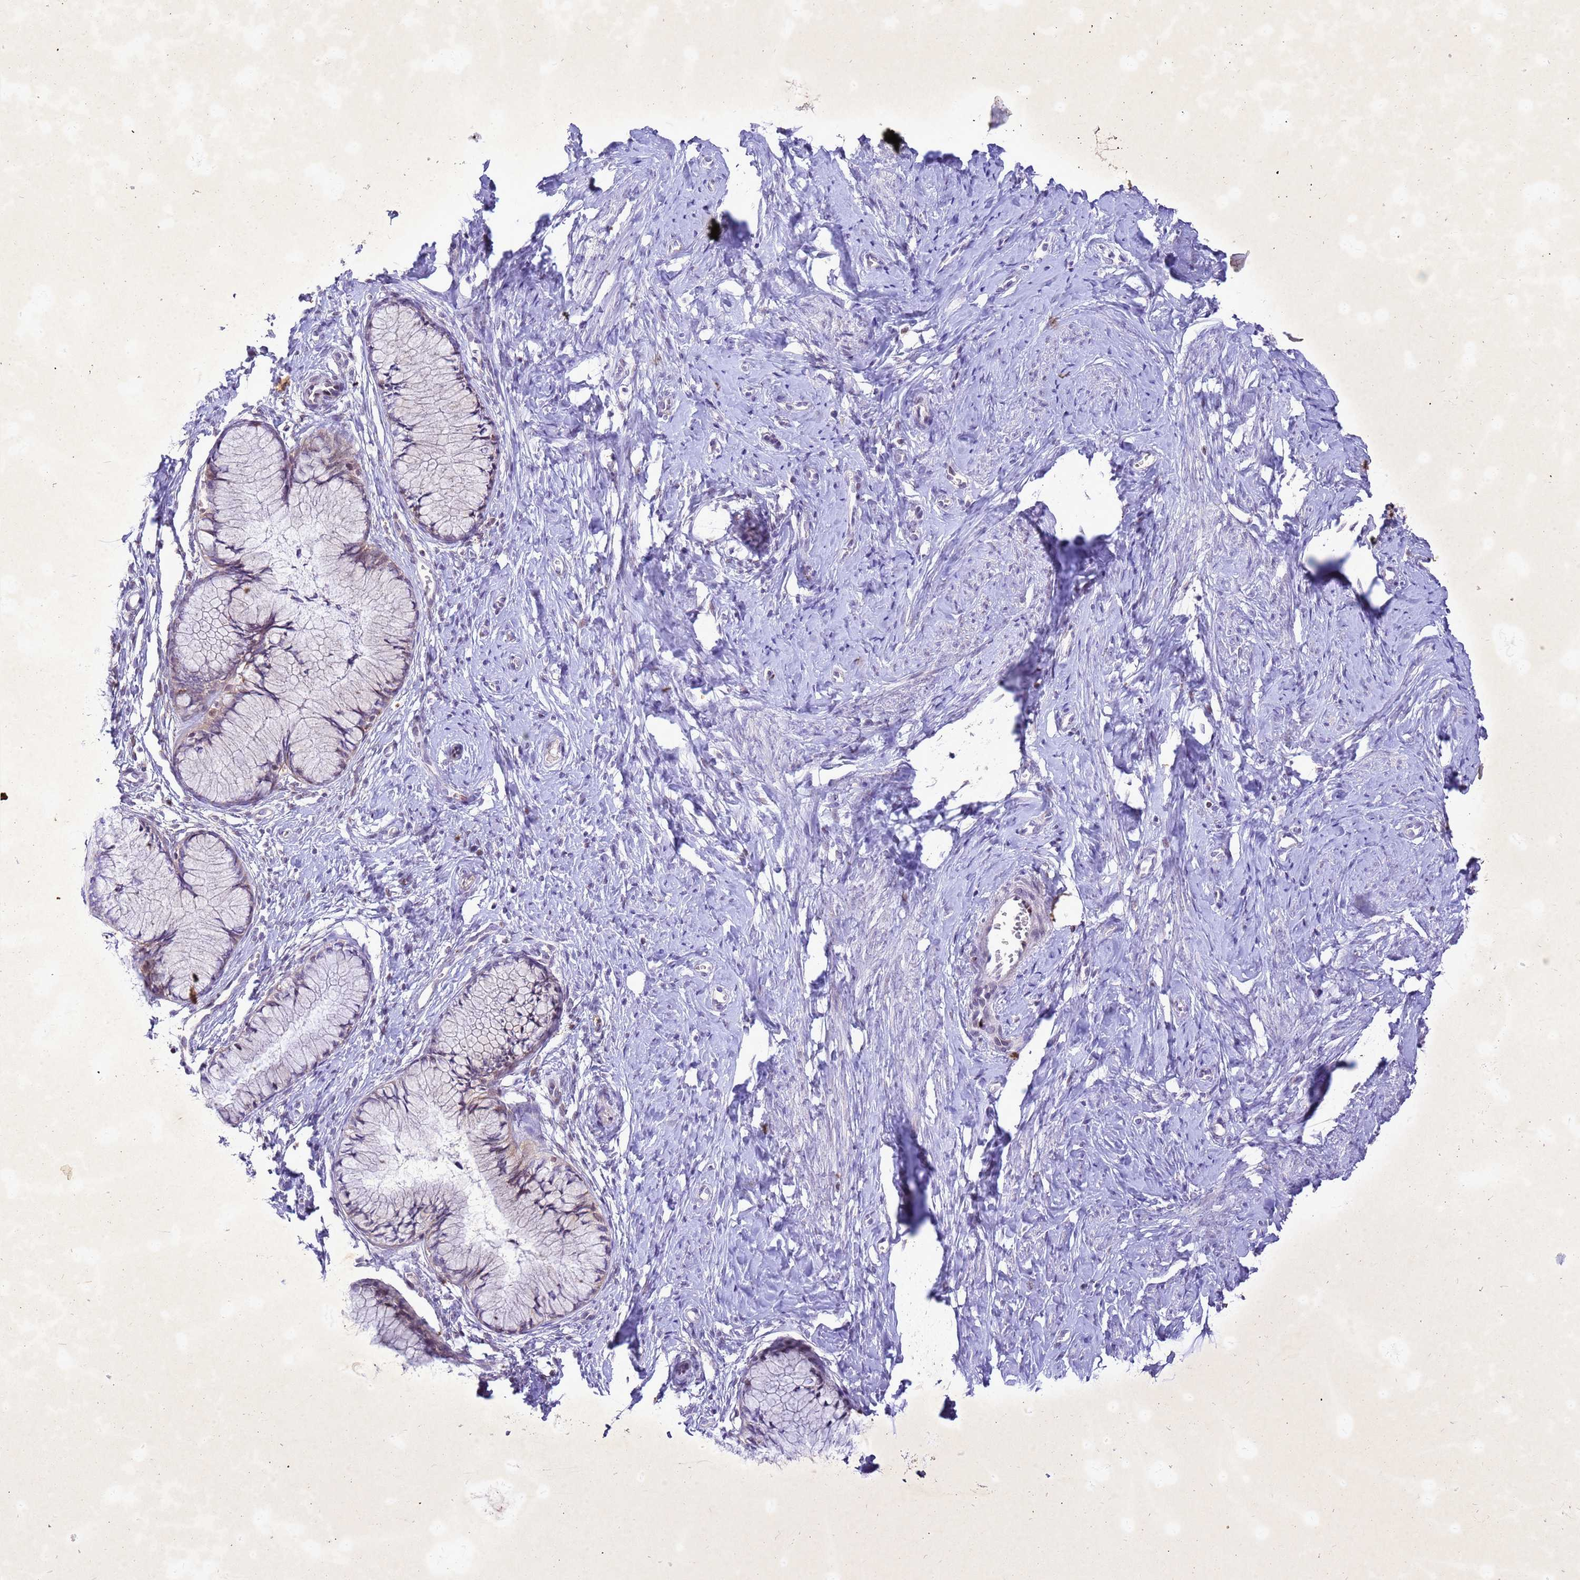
{"staining": {"intensity": "moderate", "quantity": "25%-75%", "location": "cytoplasmic/membranous,nuclear"}, "tissue": "cervix", "cell_type": "Glandular cells", "image_type": "normal", "snomed": [{"axis": "morphology", "description": "Normal tissue, NOS"}, {"axis": "topography", "description": "Cervix"}], "caption": "High-power microscopy captured an immunohistochemistry image of normal cervix, revealing moderate cytoplasmic/membranous,nuclear expression in approximately 25%-75% of glandular cells. The staining is performed using DAB (3,3'-diaminobenzidine) brown chromogen to label protein expression. The nuclei are counter-stained blue using hematoxylin.", "gene": "COPS9", "patient": {"sex": "female", "age": 42}}